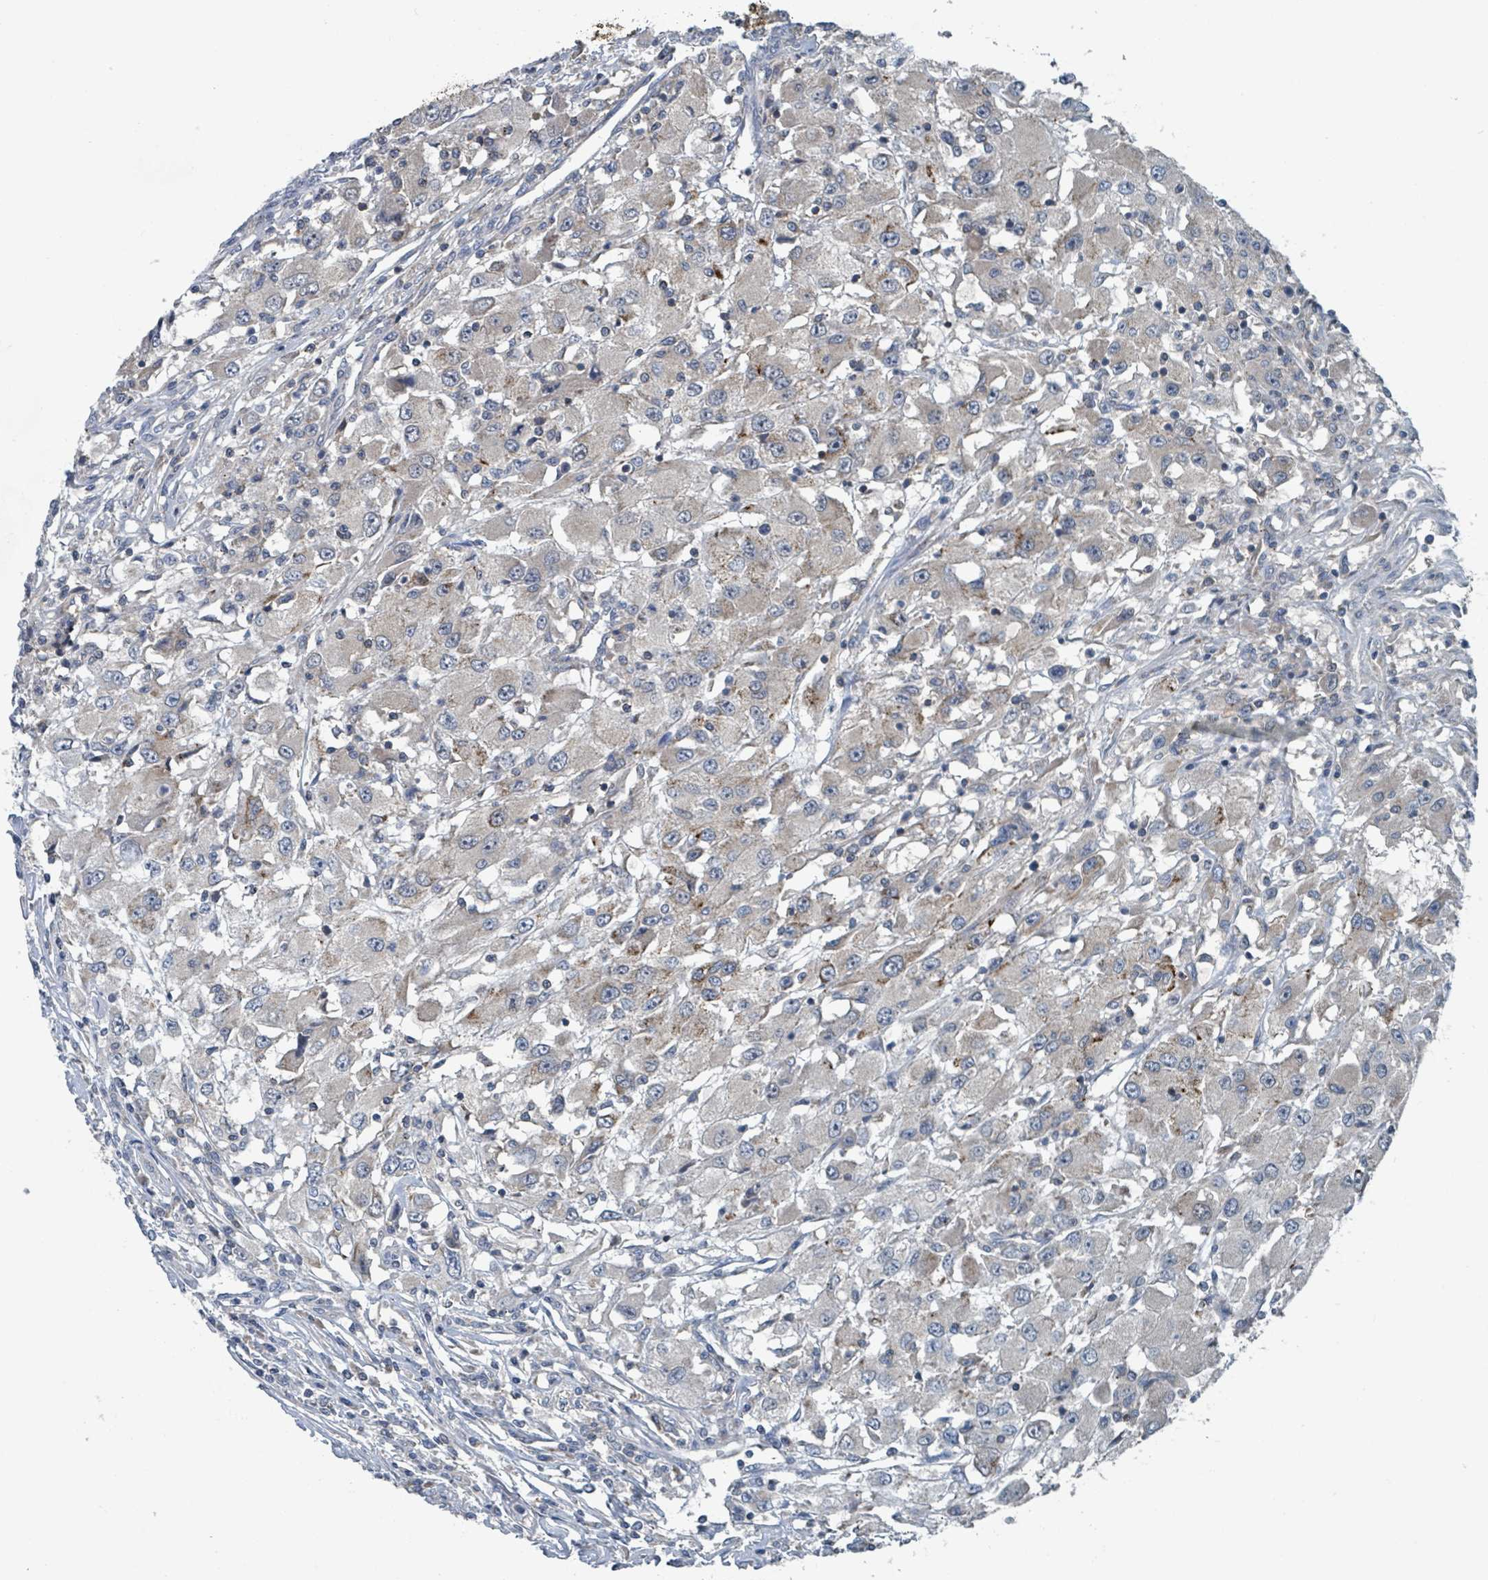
{"staining": {"intensity": "negative", "quantity": "none", "location": "none"}, "tissue": "renal cancer", "cell_type": "Tumor cells", "image_type": "cancer", "snomed": [{"axis": "morphology", "description": "Adenocarcinoma, NOS"}, {"axis": "topography", "description": "Kidney"}], "caption": "IHC histopathology image of neoplastic tissue: human adenocarcinoma (renal) stained with DAB shows no significant protein expression in tumor cells.", "gene": "ACBD4", "patient": {"sex": "female", "age": 67}}